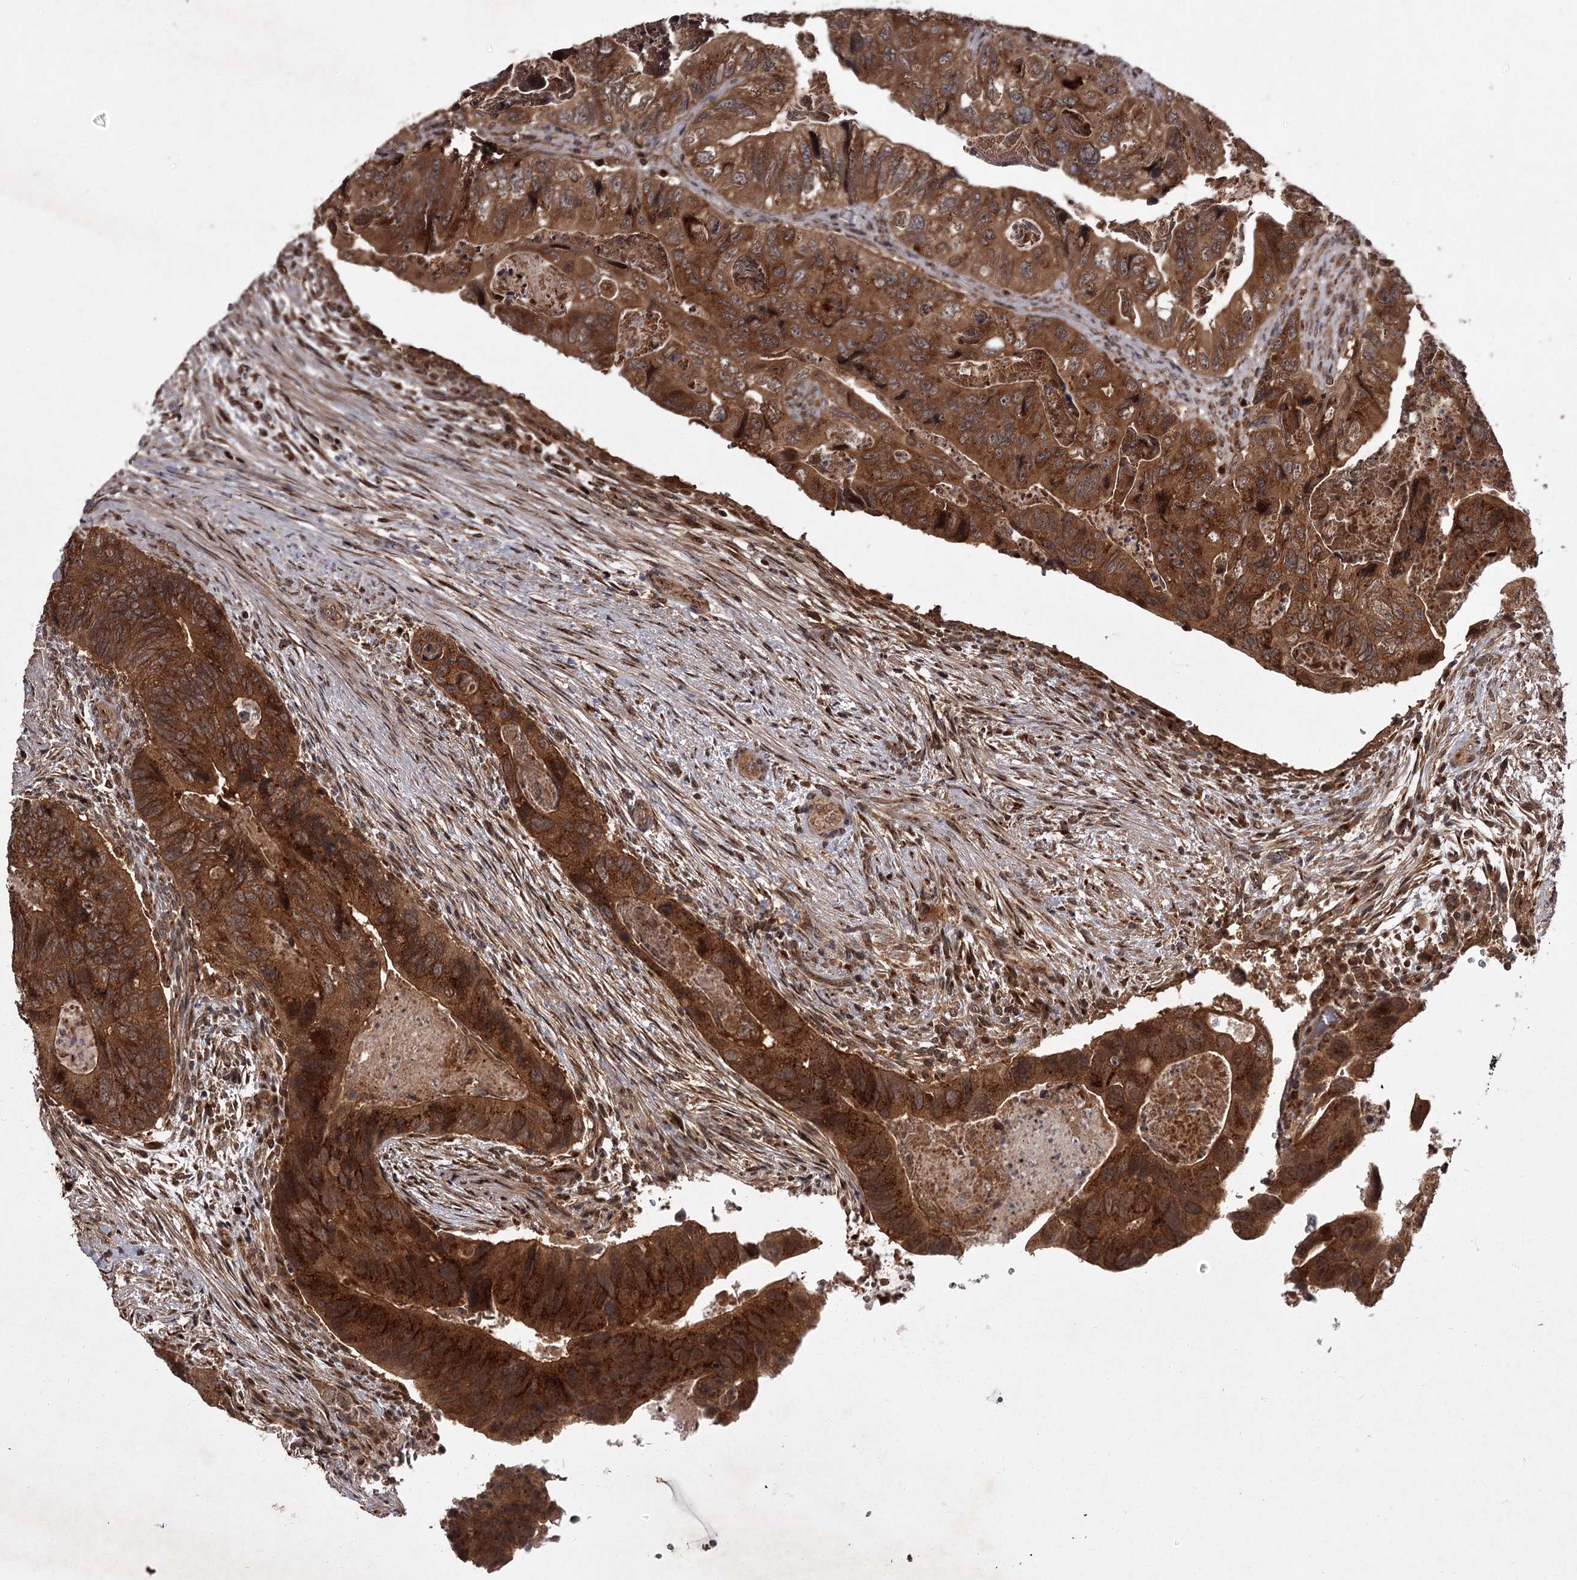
{"staining": {"intensity": "strong", "quantity": ">75%", "location": "cytoplasmic/membranous"}, "tissue": "colorectal cancer", "cell_type": "Tumor cells", "image_type": "cancer", "snomed": [{"axis": "morphology", "description": "Adenocarcinoma, NOS"}, {"axis": "topography", "description": "Rectum"}], "caption": "An immunohistochemistry (IHC) micrograph of neoplastic tissue is shown. Protein staining in brown labels strong cytoplasmic/membranous positivity in colorectal cancer (adenocarcinoma) within tumor cells.", "gene": "TBC1D23", "patient": {"sex": "male", "age": 63}}